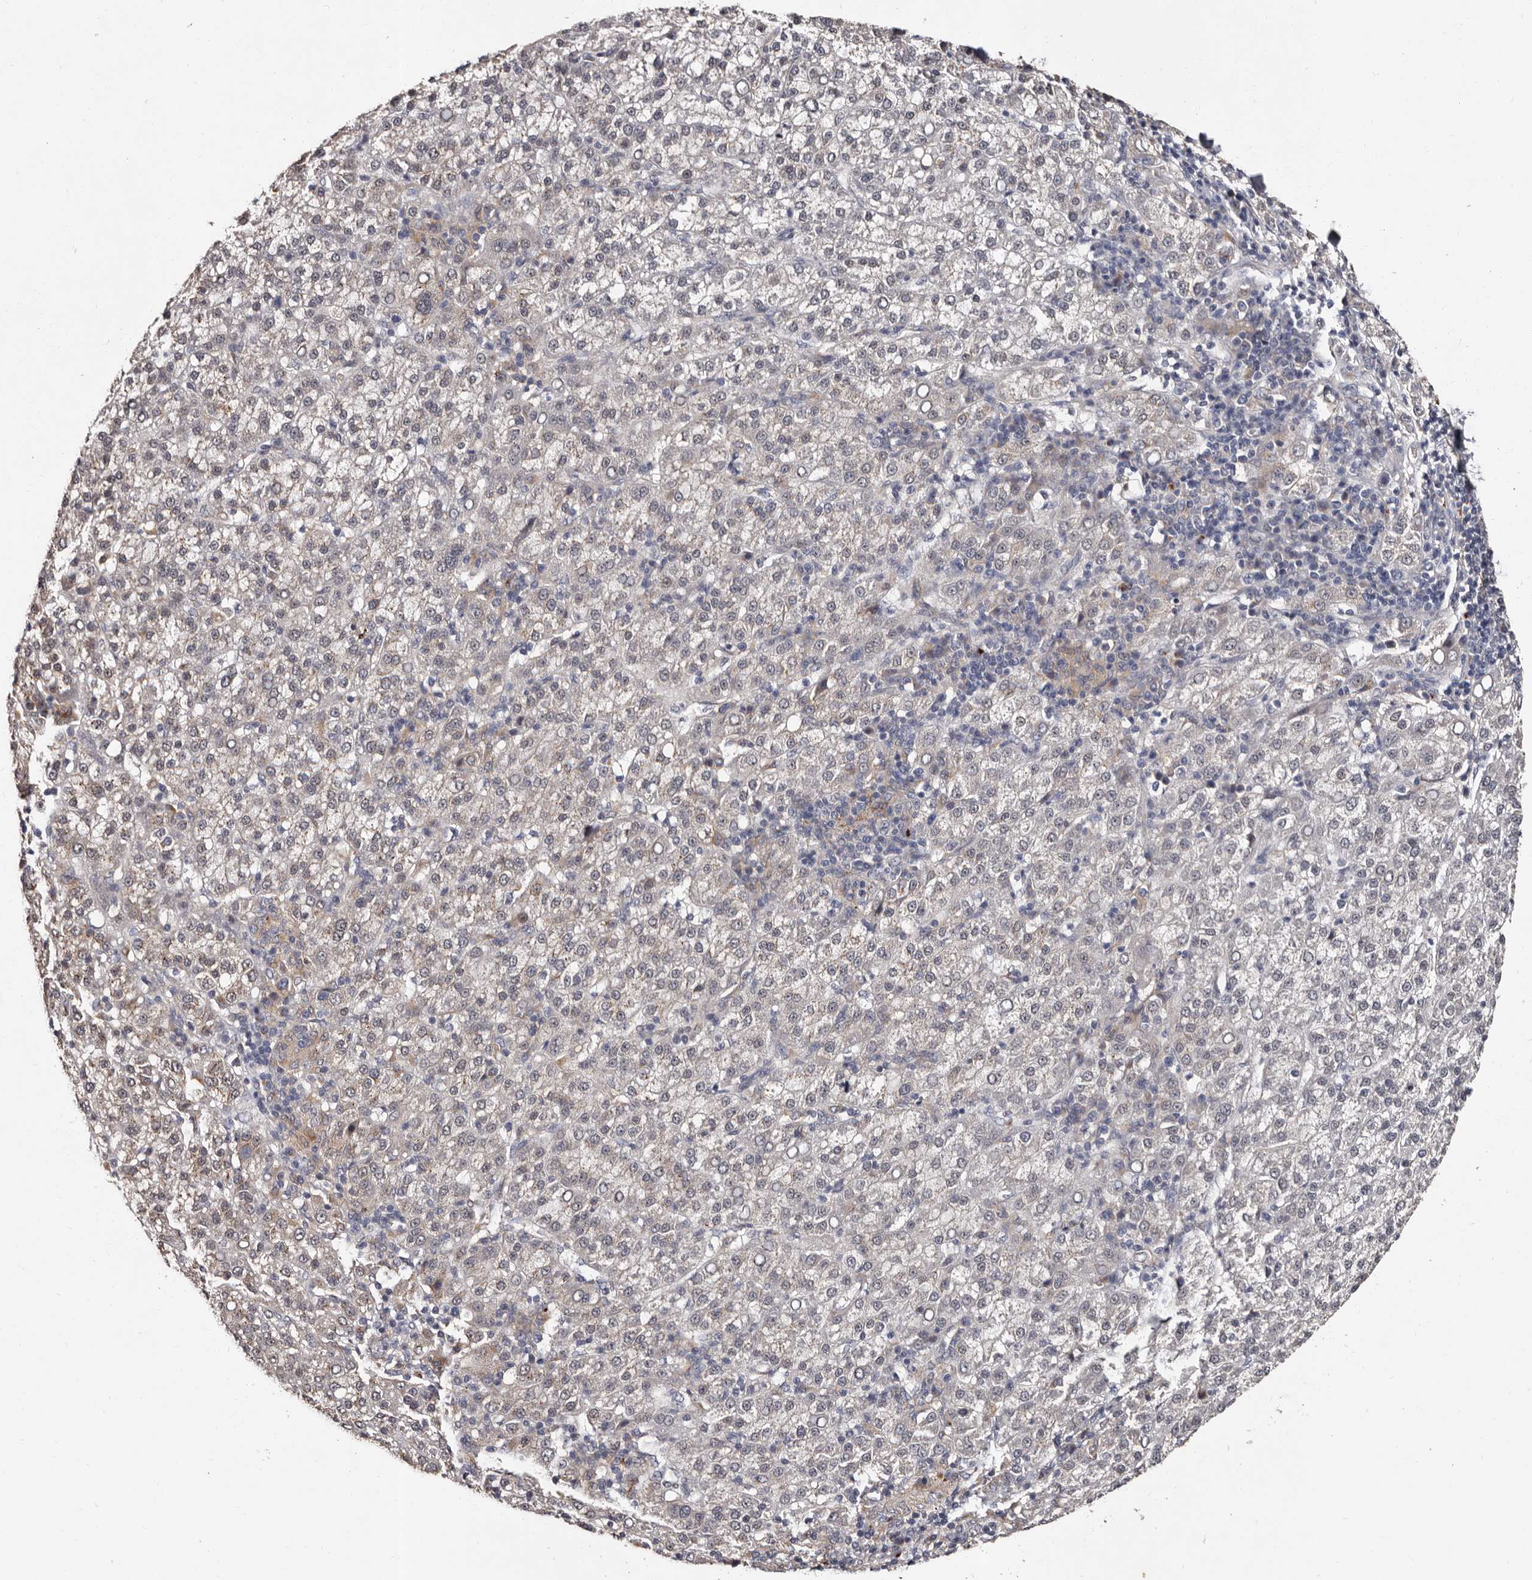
{"staining": {"intensity": "negative", "quantity": "none", "location": "none"}, "tissue": "liver cancer", "cell_type": "Tumor cells", "image_type": "cancer", "snomed": [{"axis": "morphology", "description": "Carcinoma, Hepatocellular, NOS"}, {"axis": "topography", "description": "Liver"}], "caption": "DAB (3,3'-diaminobenzidine) immunohistochemical staining of liver hepatocellular carcinoma exhibits no significant expression in tumor cells.", "gene": "FAM91A1", "patient": {"sex": "female", "age": 58}}